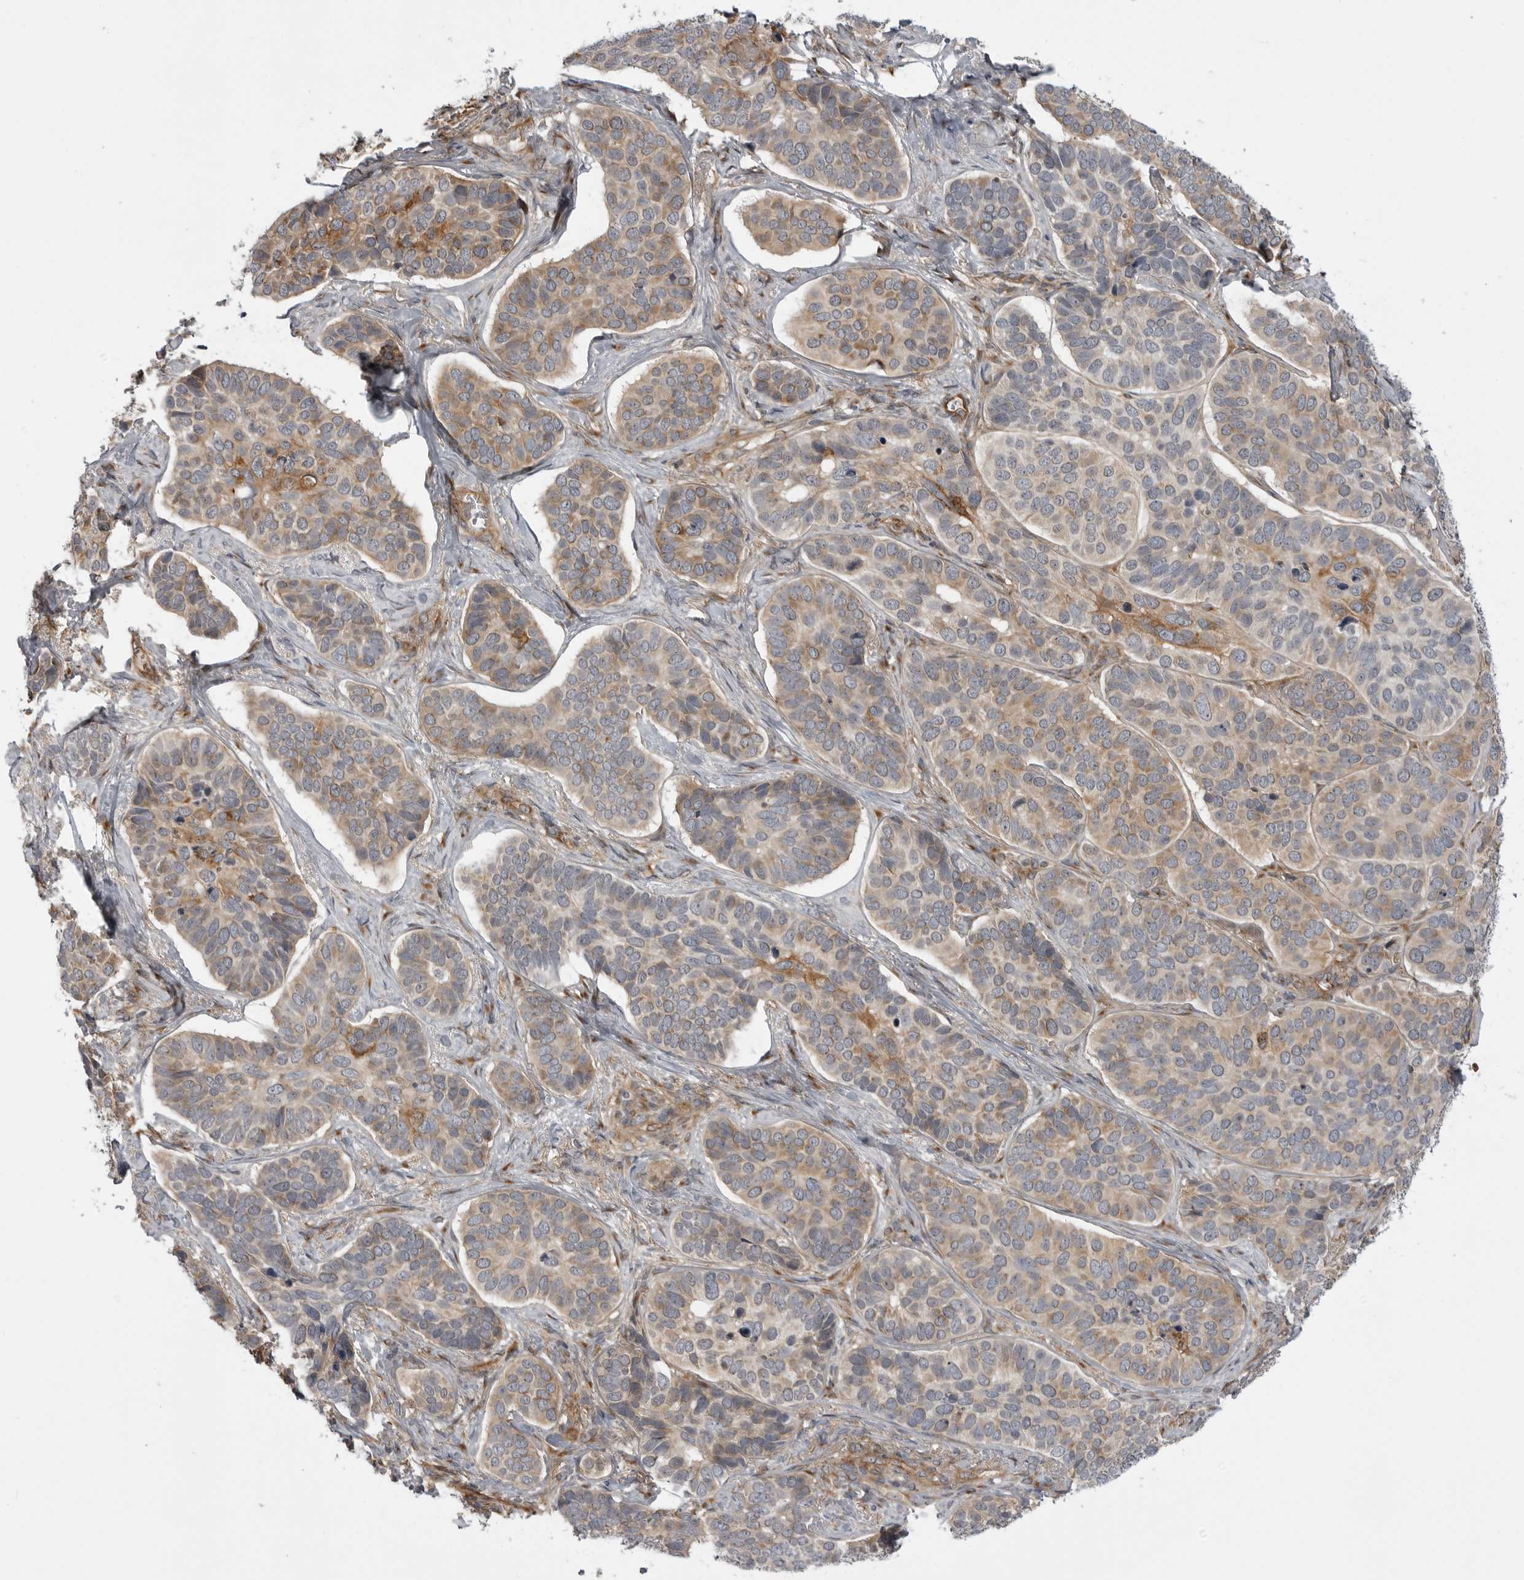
{"staining": {"intensity": "moderate", "quantity": "25%-75%", "location": "cytoplasmic/membranous"}, "tissue": "skin cancer", "cell_type": "Tumor cells", "image_type": "cancer", "snomed": [{"axis": "morphology", "description": "Basal cell carcinoma"}, {"axis": "topography", "description": "Skin"}], "caption": "A medium amount of moderate cytoplasmic/membranous staining is appreciated in about 25%-75% of tumor cells in basal cell carcinoma (skin) tissue.", "gene": "LRRC45", "patient": {"sex": "male", "age": 62}}